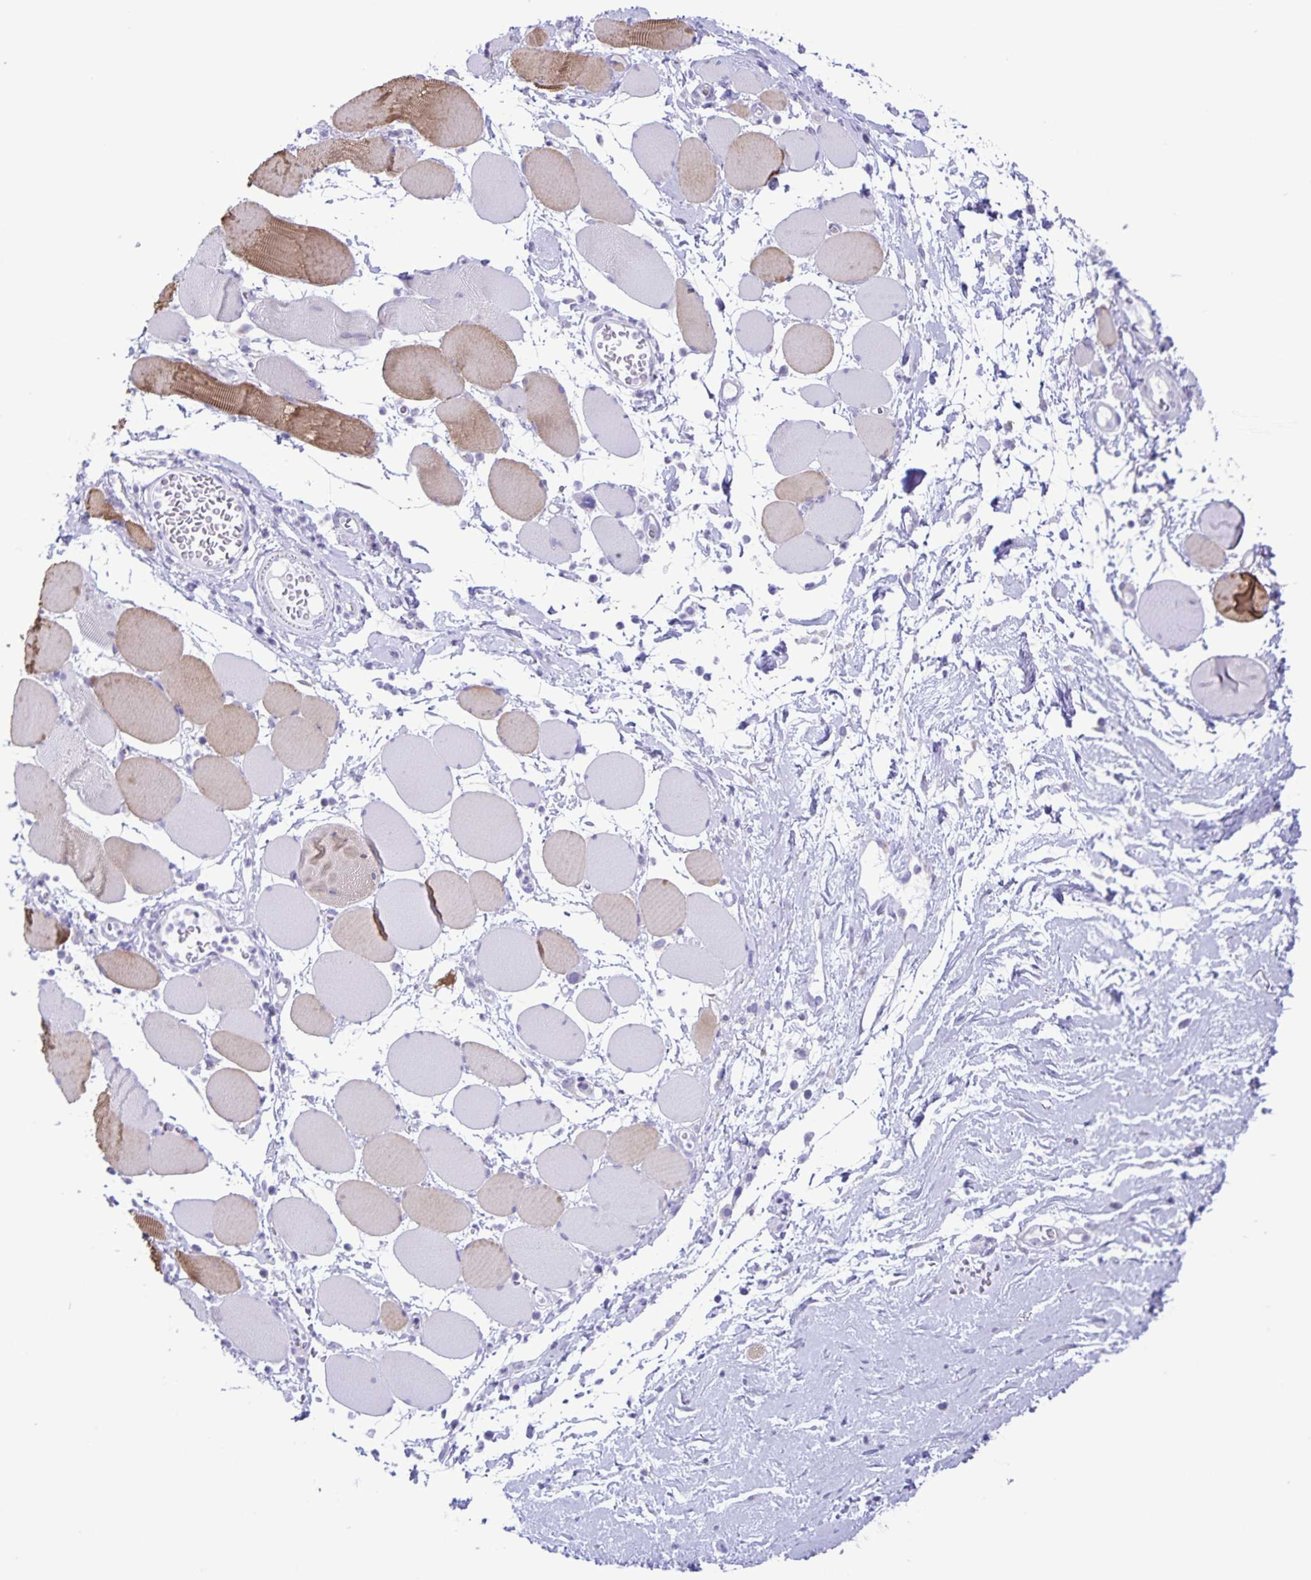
{"staining": {"intensity": "moderate", "quantity": "<25%", "location": "cytoplasmic/membranous"}, "tissue": "skeletal muscle", "cell_type": "Myocytes", "image_type": "normal", "snomed": [{"axis": "morphology", "description": "Normal tissue, NOS"}, {"axis": "topography", "description": "Skeletal muscle"}], "caption": "A histopathology image of human skeletal muscle stained for a protein displays moderate cytoplasmic/membranous brown staining in myocytes. Nuclei are stained in blue.", "gene": "CAPSL", "patient": {"sex": "female", "age": 75}}